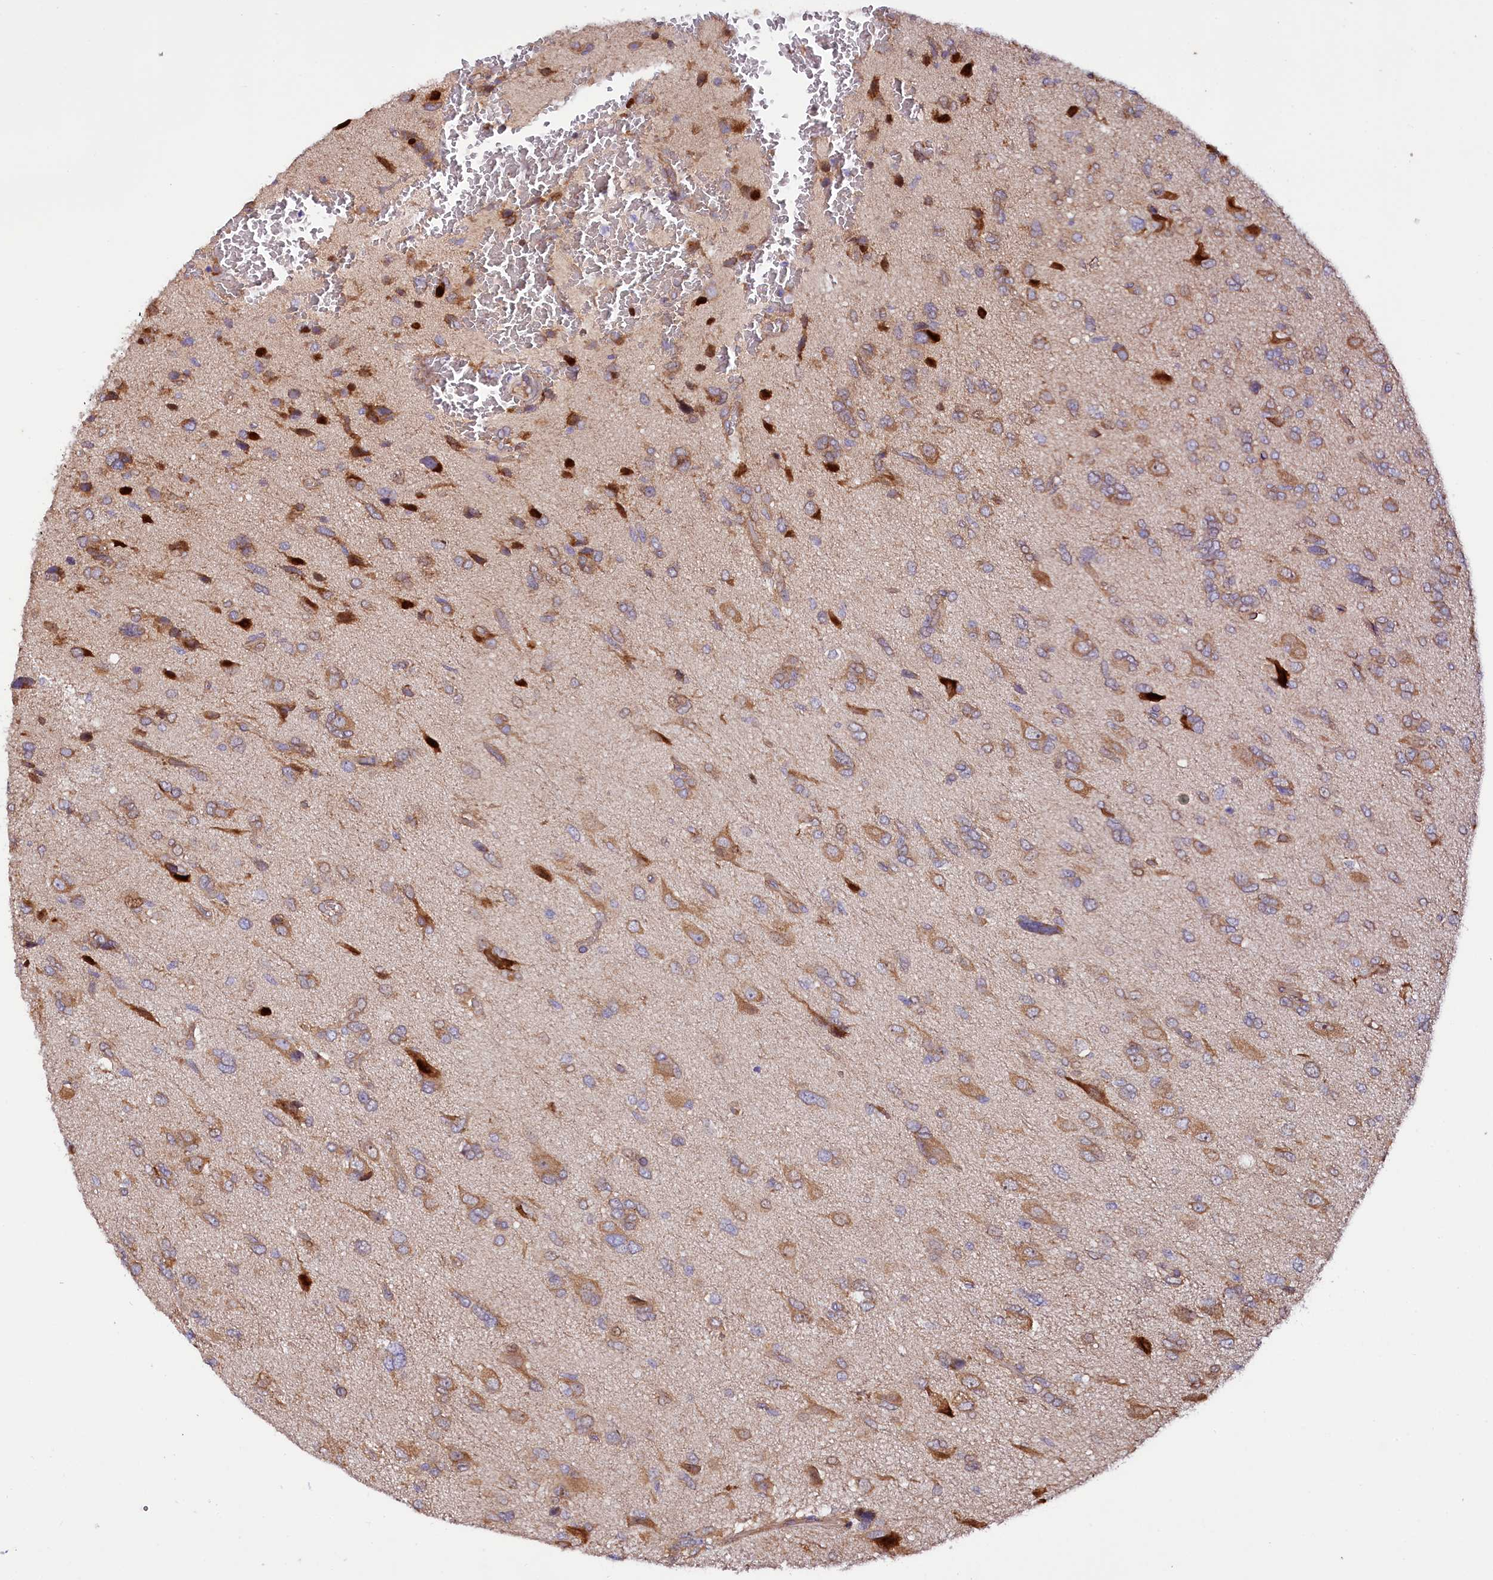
{"staining": {"intensity": "moderate", "quantity": "25%-75%", "location": "cytoplasmic/membranous"}, "tissue": "glioma", "cell_type": "Tumor cells", "image_type": "cancer", "snomed": [{"axis": "morphology", "description": "Glioma, malignant, High grade"}, {"axis": "topography", "description": "Brain"}], "caption": "Brown immunohistochemical staining in glioma displays moderate cytoplasmic/membranous staining in about 25%-75% of tumor cells.", "gene": "PDZRN3", "patient": {"sex": "female", "age": 59}}